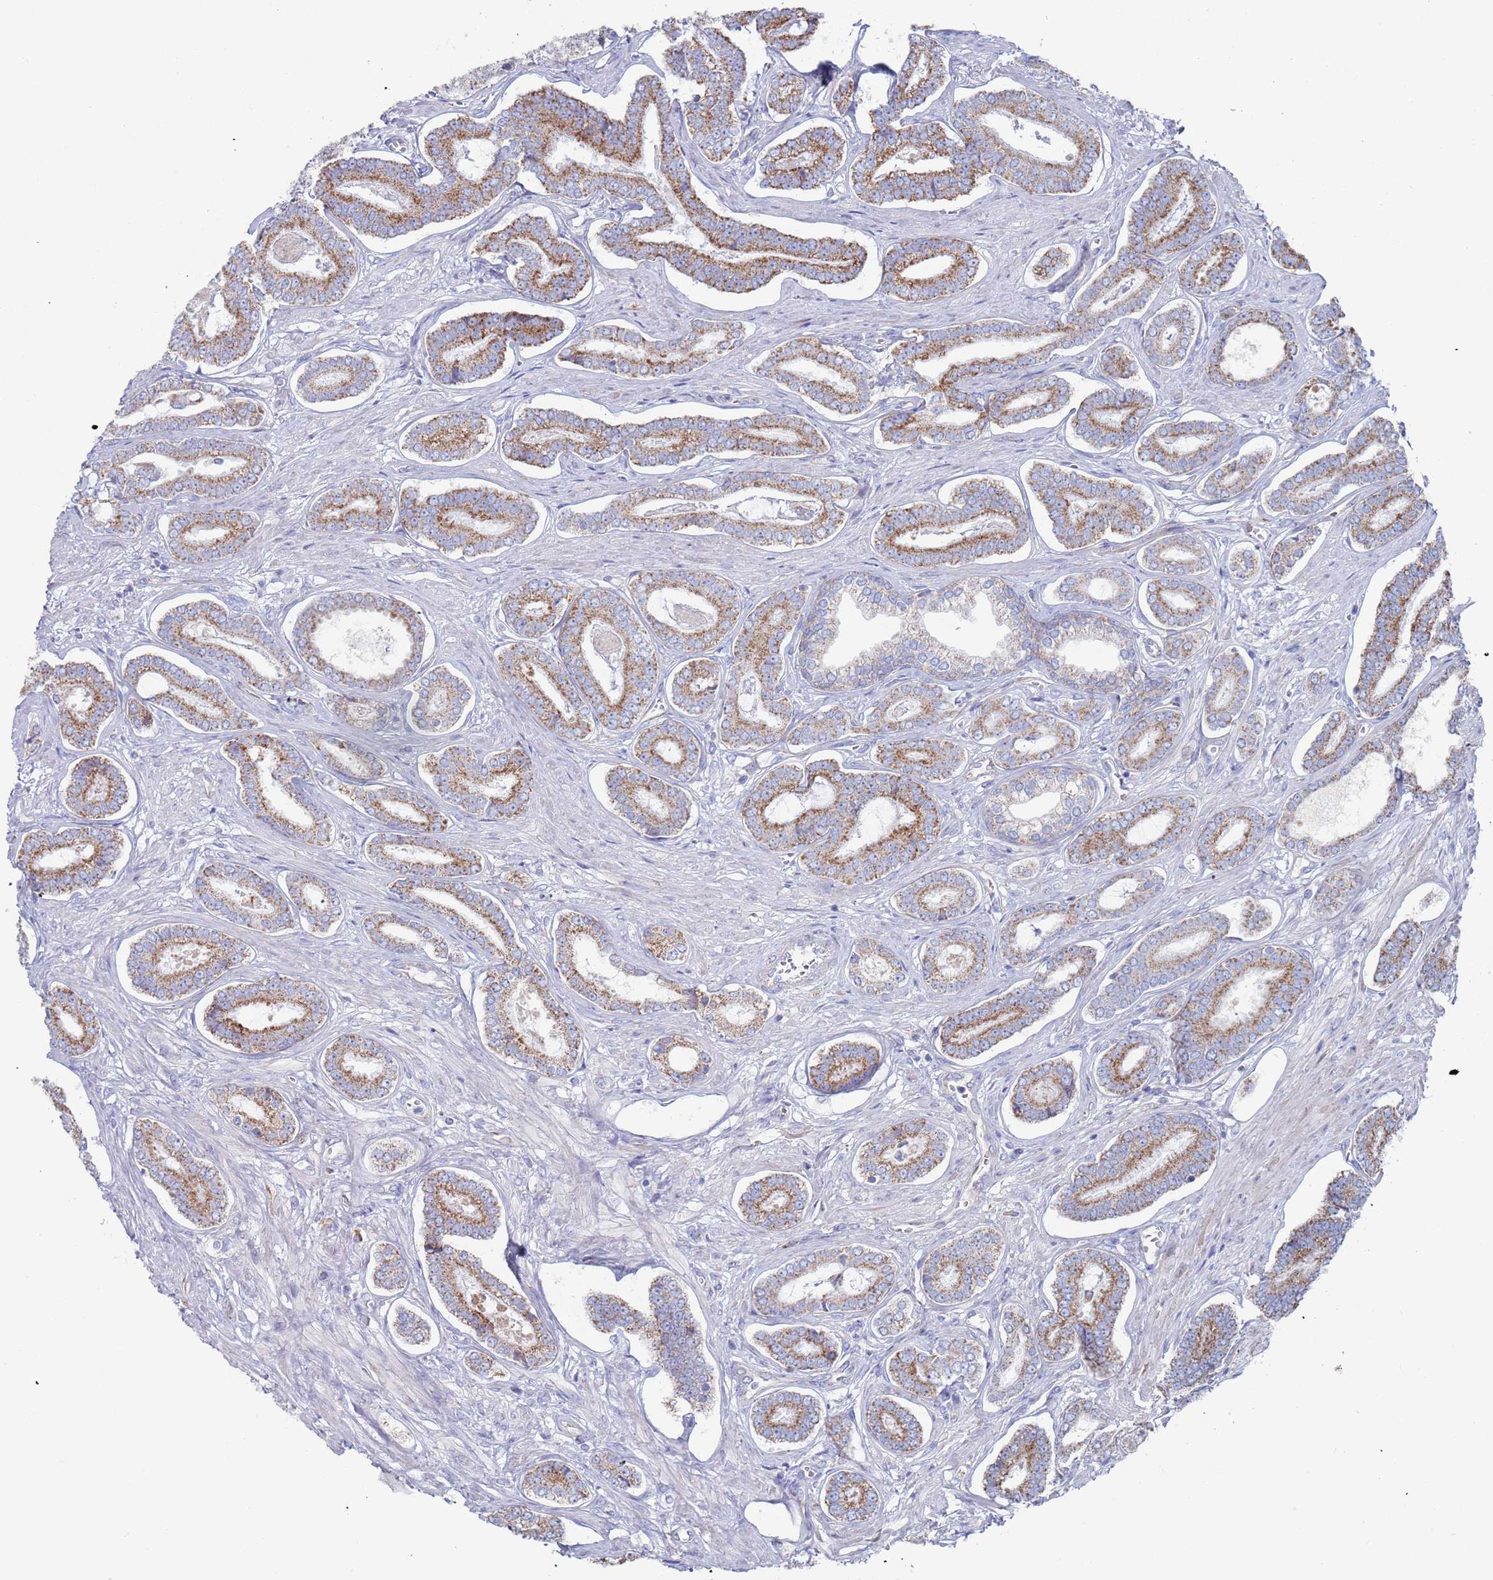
{"staining": {"intensity": "moderate", "quantity": ">75%", "location": "cytoplasmic/membranous"}, "tissue": "prostate cancer", "cell_type": "Tumor cells", "image_type": "cancer", "snomed": [{"axis": "morphology", "description": "Adenocarcinoma, NOS"}, {"axis": "topography", "description": "Prostate and seminal vesicle, NOS"}], "caption": "Immunohistochemical staining of prostate cancer reveals medium levels of moderate cytoplasmic/membranous expression in approximately >75% of tumor cells. The protein is stained brown, and the nuclei are stained in blue (DAB IHC with brightfield microscopy, high magnification).", "gene": "MRPL22", "patient": {"sex": "male", "age": 76}}